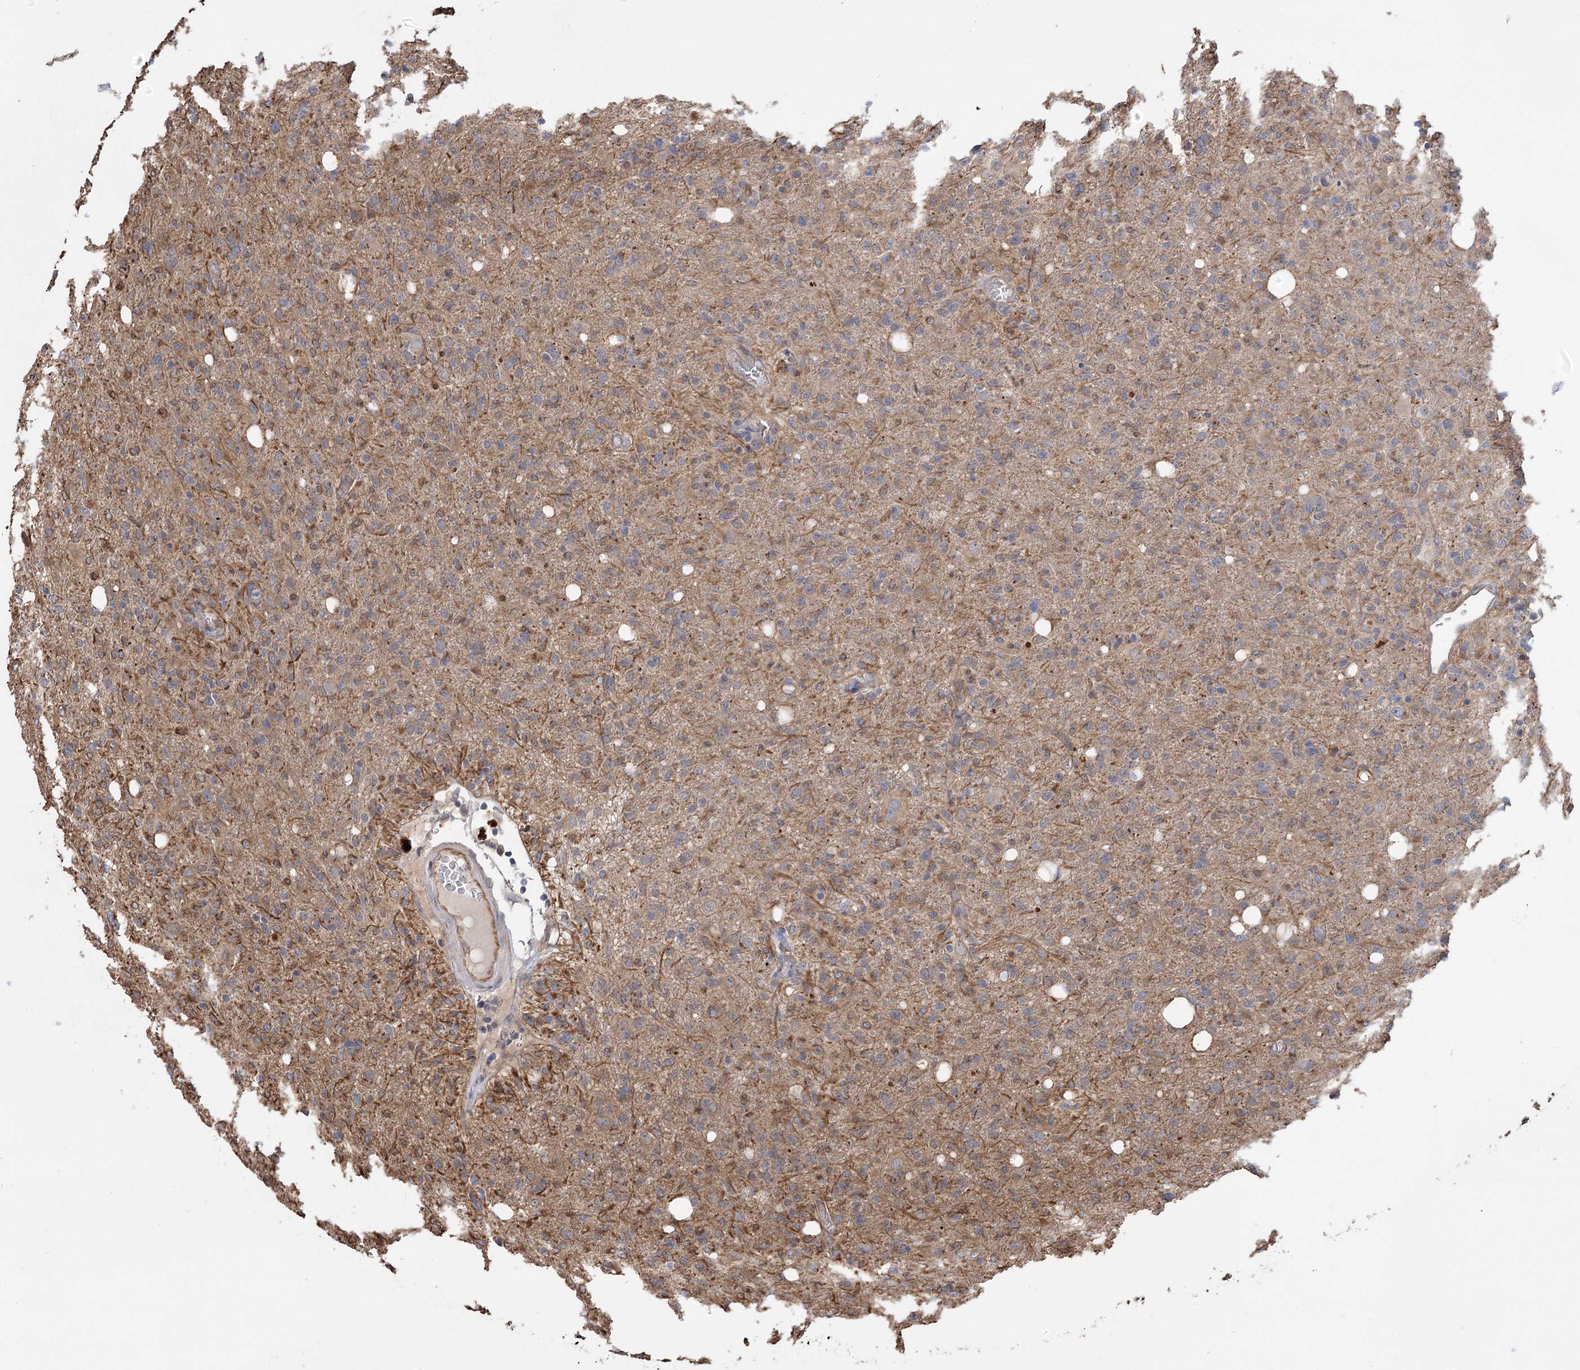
{"staining": {"intensity": "weak", "quantity": "<25%", "location": "cytoplasmic/membranous"}, "tissue": "glioma", "cell_type": "Tumor cells", "image_type": "cancer", "snomed": [{"axis": "morphology", "description": "Glioma, malignant, High grade"}, {"axis": "topography", "description": "Brain"}], "caption": "An IHC micrograph of glioma is shown. There is no staining in tumor cells of glioma.", "gene": "RWDD4", "patient": {"sex": "female", "age": 57}}